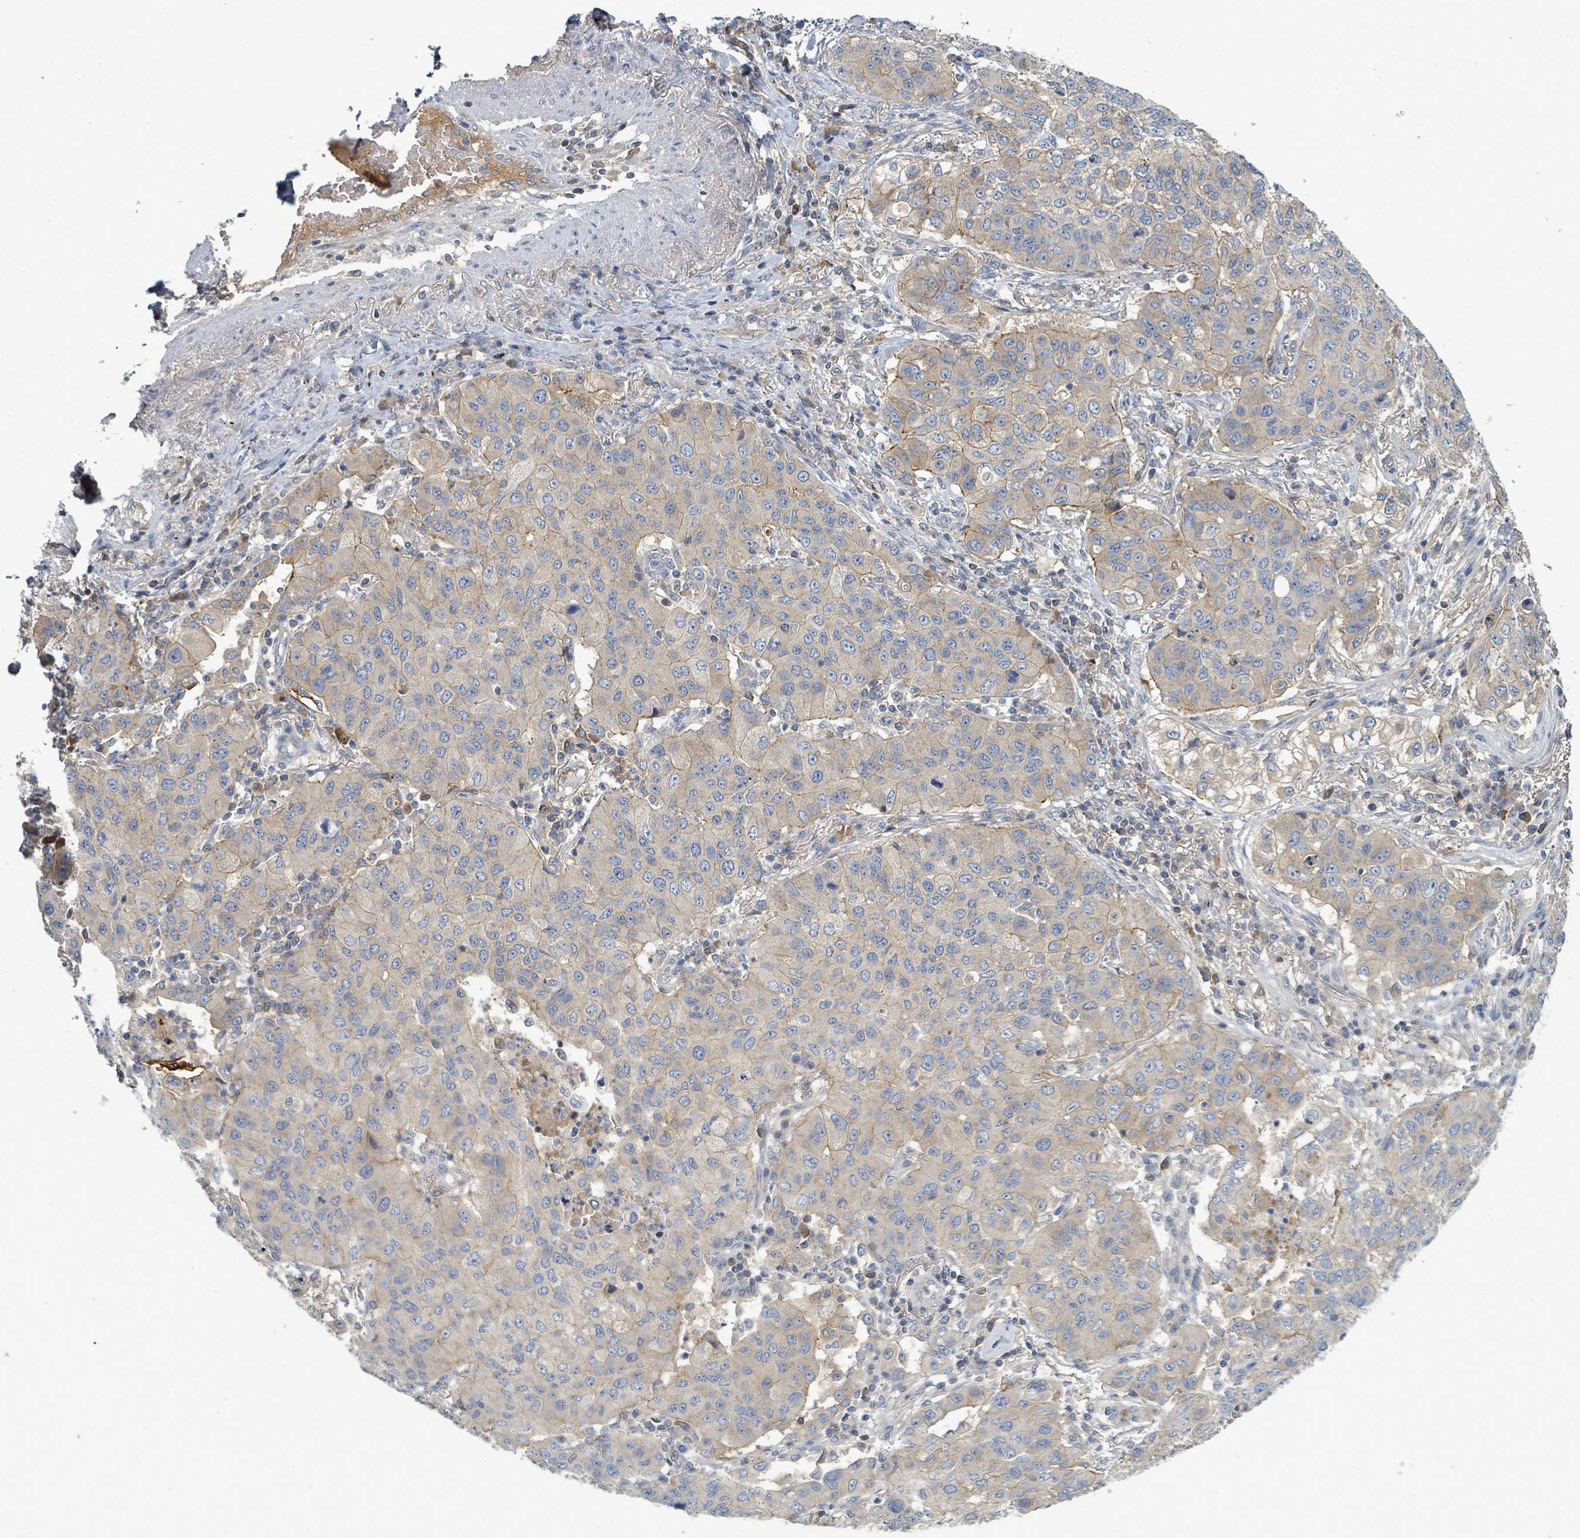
{"staining": {"intensity": "moderate", "quantity": "<25%", "location": "cytoplasmic/membranous"}, "tissue": "lung cancer", "cell_type": "Tumor cells", "image_type": "cancer", "snomed": [{"axis": "morphology", "description": "Squamous cell carcinoma, NOS"}, {"axis": "topography", "description": "Lung"}], "caption": "Tumor cells demonstrate low levels of moderate cytoplasmic/membranous staining in approximately <25% of cells in human lung cancer (squamous cell carcinoma).", "gene": "SLC25A23", "patient": {"sex": "male", "age": 74}}